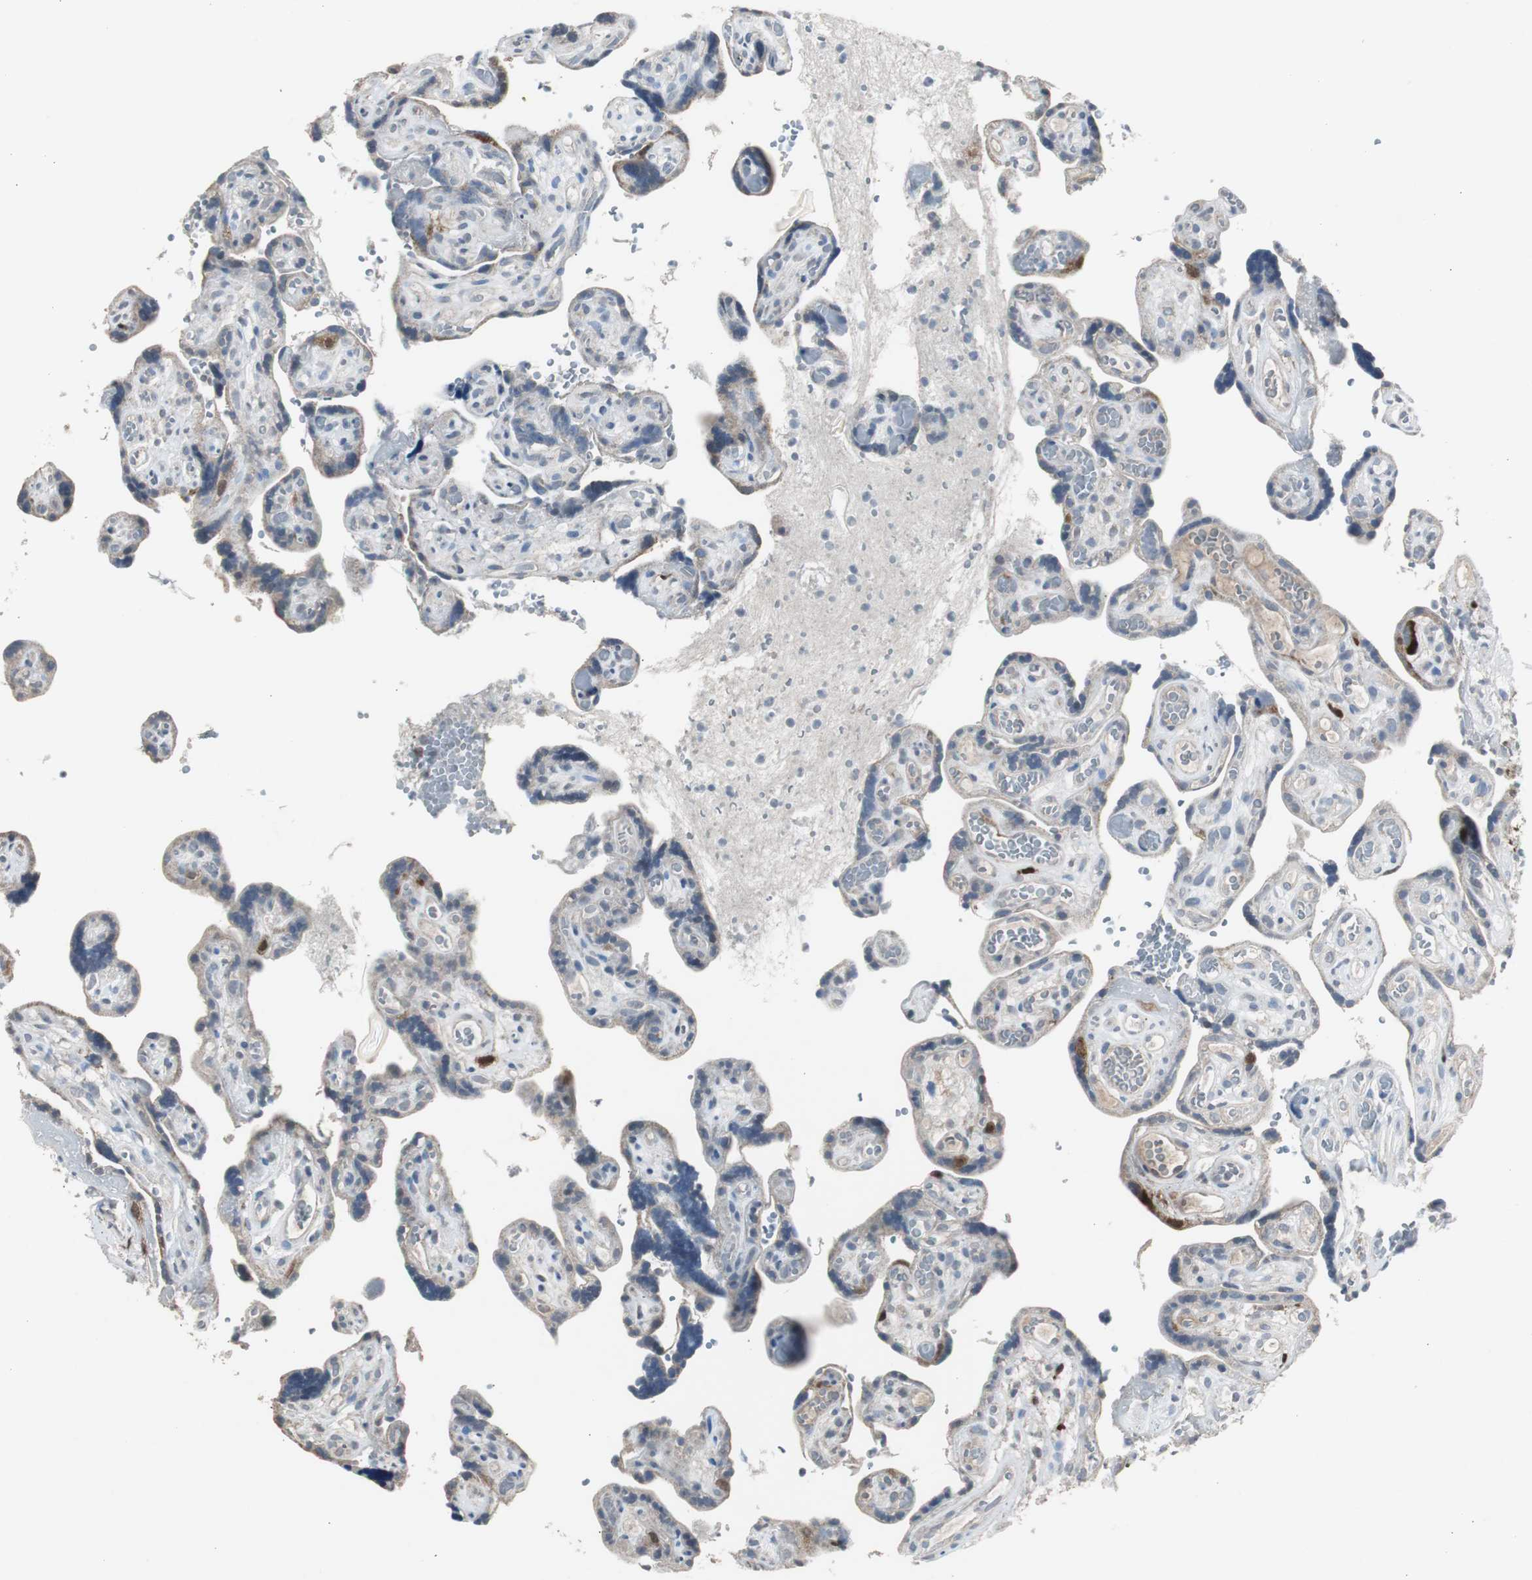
{"staining": {"intensity": "moderate", "quantity": ">75%", "location": "cytoplasmic/membranous"}, "tissue": "placenta", "cell_type": "Trophoblastic cells", "image_type": "normal", "snomed": [{"axis": "morphology", "description": "Normal tissue, NOS"}, {"axis": "topography", "description": "Placenta"}], "caption": "Immunohistochemistry histopathology image of normal placenta: placenta stained using immunohistochemistry shows medium levels of moderate protein expression localized specifically in the cytoplasmic/membranous of trophoblastic cells, appearing as a cytoplasmic/membranous brown color.", "gene": "TK1", "patient": {"sex": "female", "age": 30}}